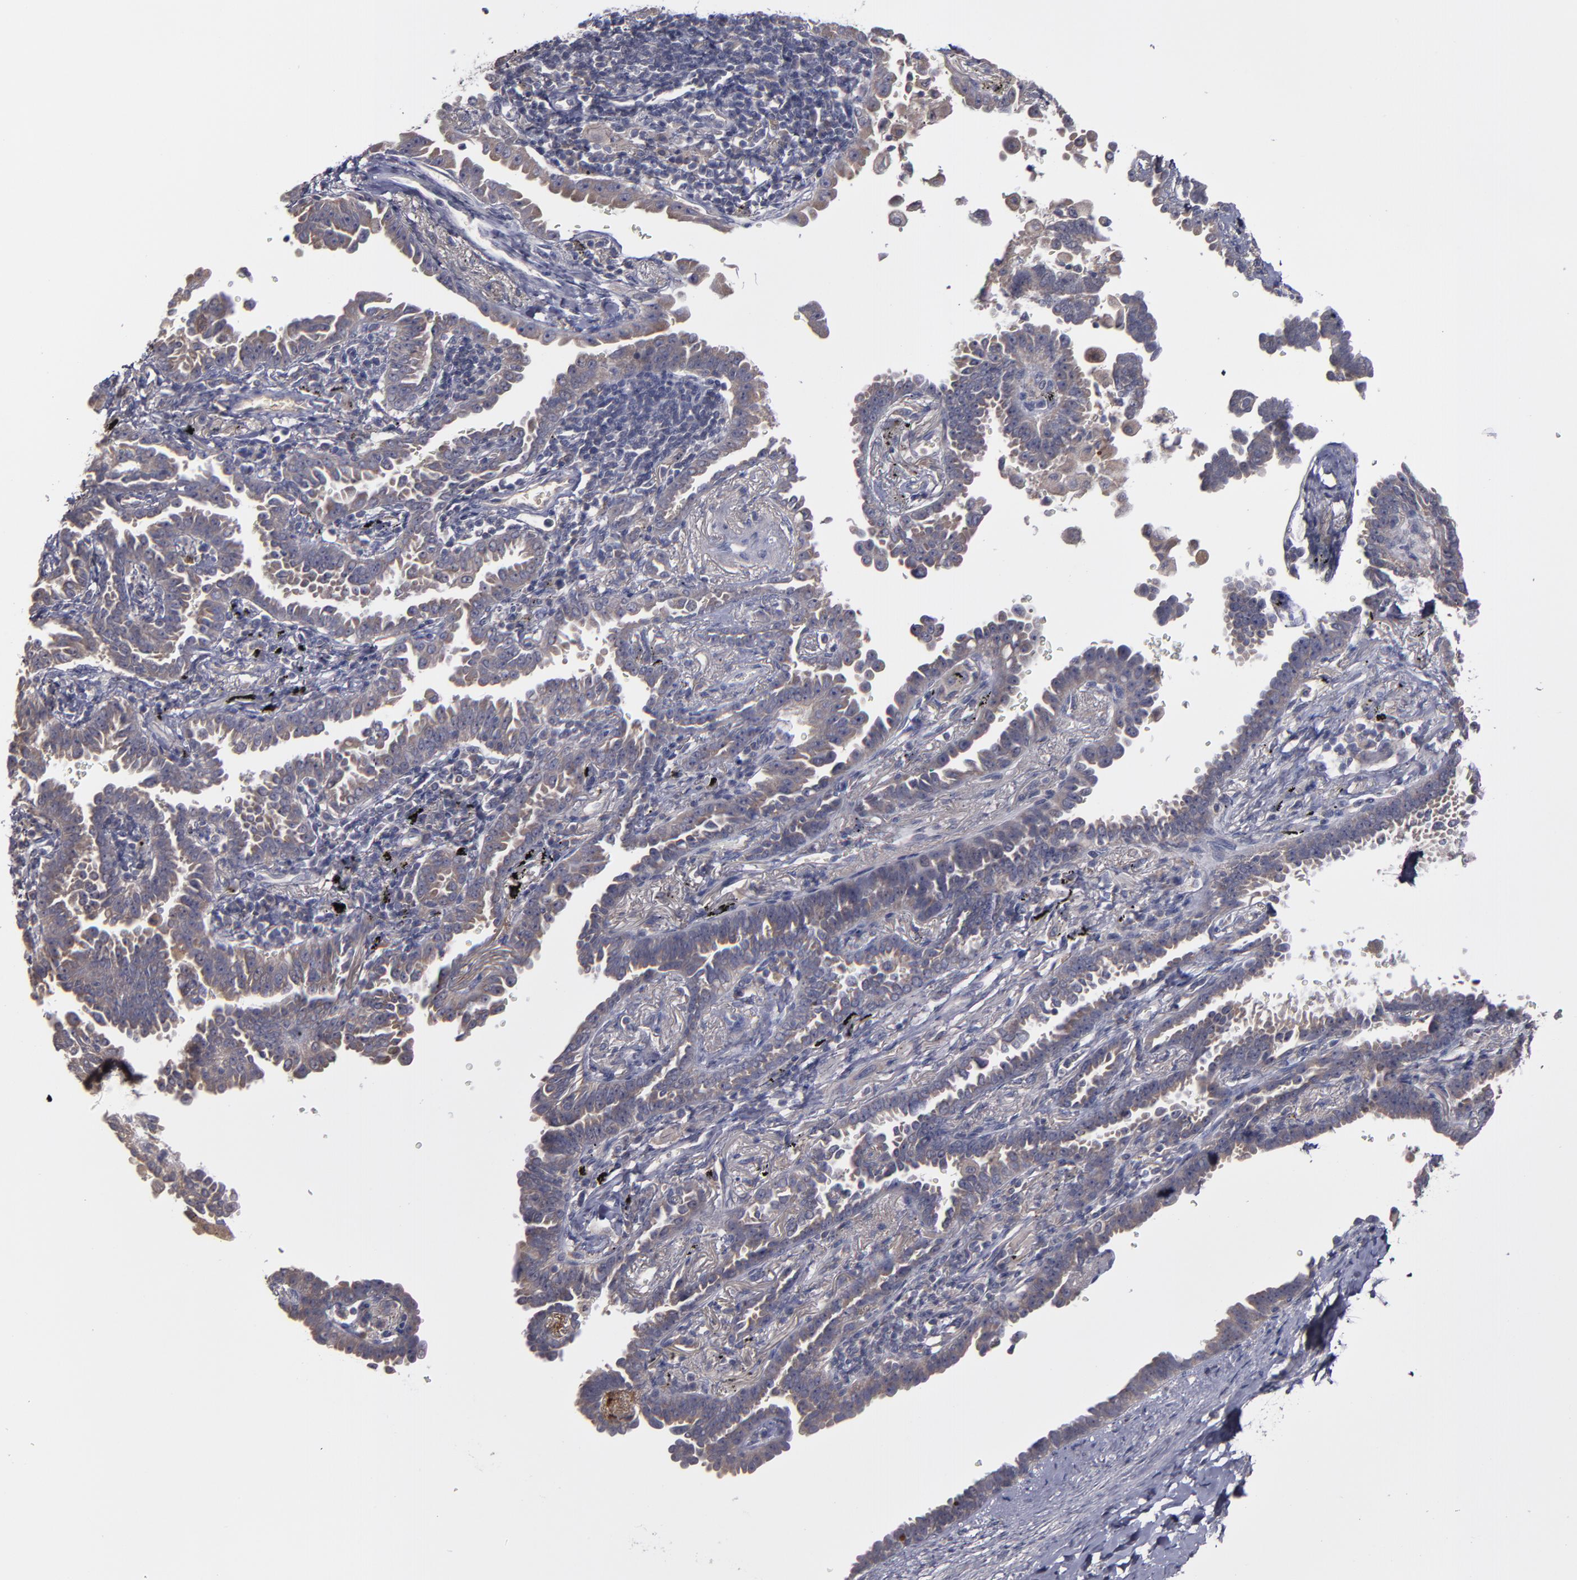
{"staining": {"intensity": "weak", "quantity": ">75%", "location": "cytoplasmic/membranous"}, "tissue": "lung cancer", "cell_type": "Tumor cells", "image_type": "cancer", "snomed": [{"axis": "morphology", "description": "Adenocarcinoma, NOS"}, {"axis": "topography", "description": "Lung"}], "caption": "Lung adenocarcinoma was stained to show a protein in brown. There is low levels of weak cytoplasmic/membranous positivity in approximately >75% of tumor cells.", "gene": "MMP11", "patient": {"sex": "female", "age": 64}}